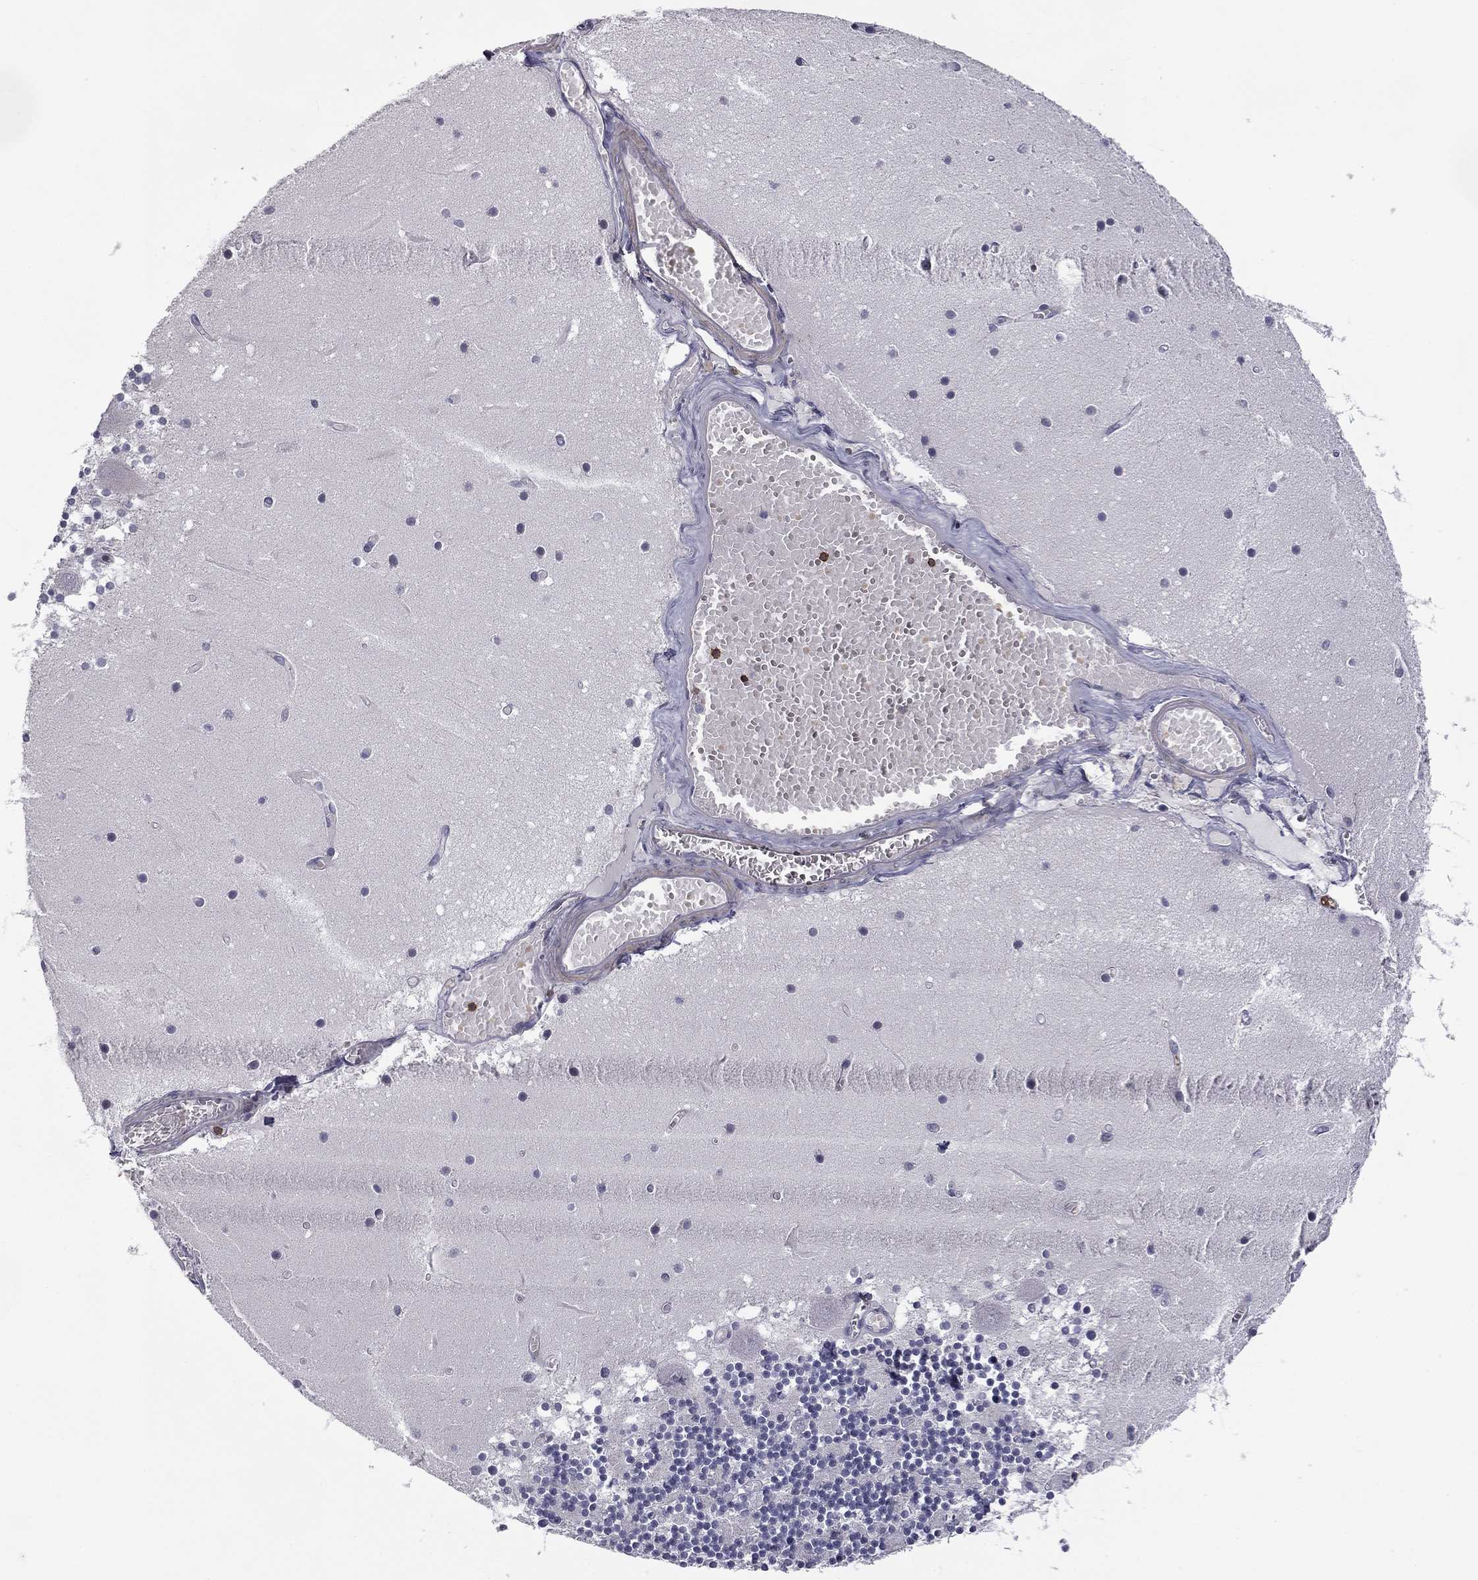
{"staining": {"intensity": "negative", "quantity": "none", "location": "none"}, "tissue": "cerebellum", "cell_type": "Cells in granular layer", "image_type": "normal", "snomed": [{"axis": "morphology", "description": "Normal tissue, NOS"}, {"axis": "topography", "description": "Cerebellum"}], "caption": "High power microscopy micrograph of an IHC image of normal cerebellum, revealing no significant staining in cells in granular layer.", "gene": "TRAT1", "patient": {"sex": "female", "age": 28}}